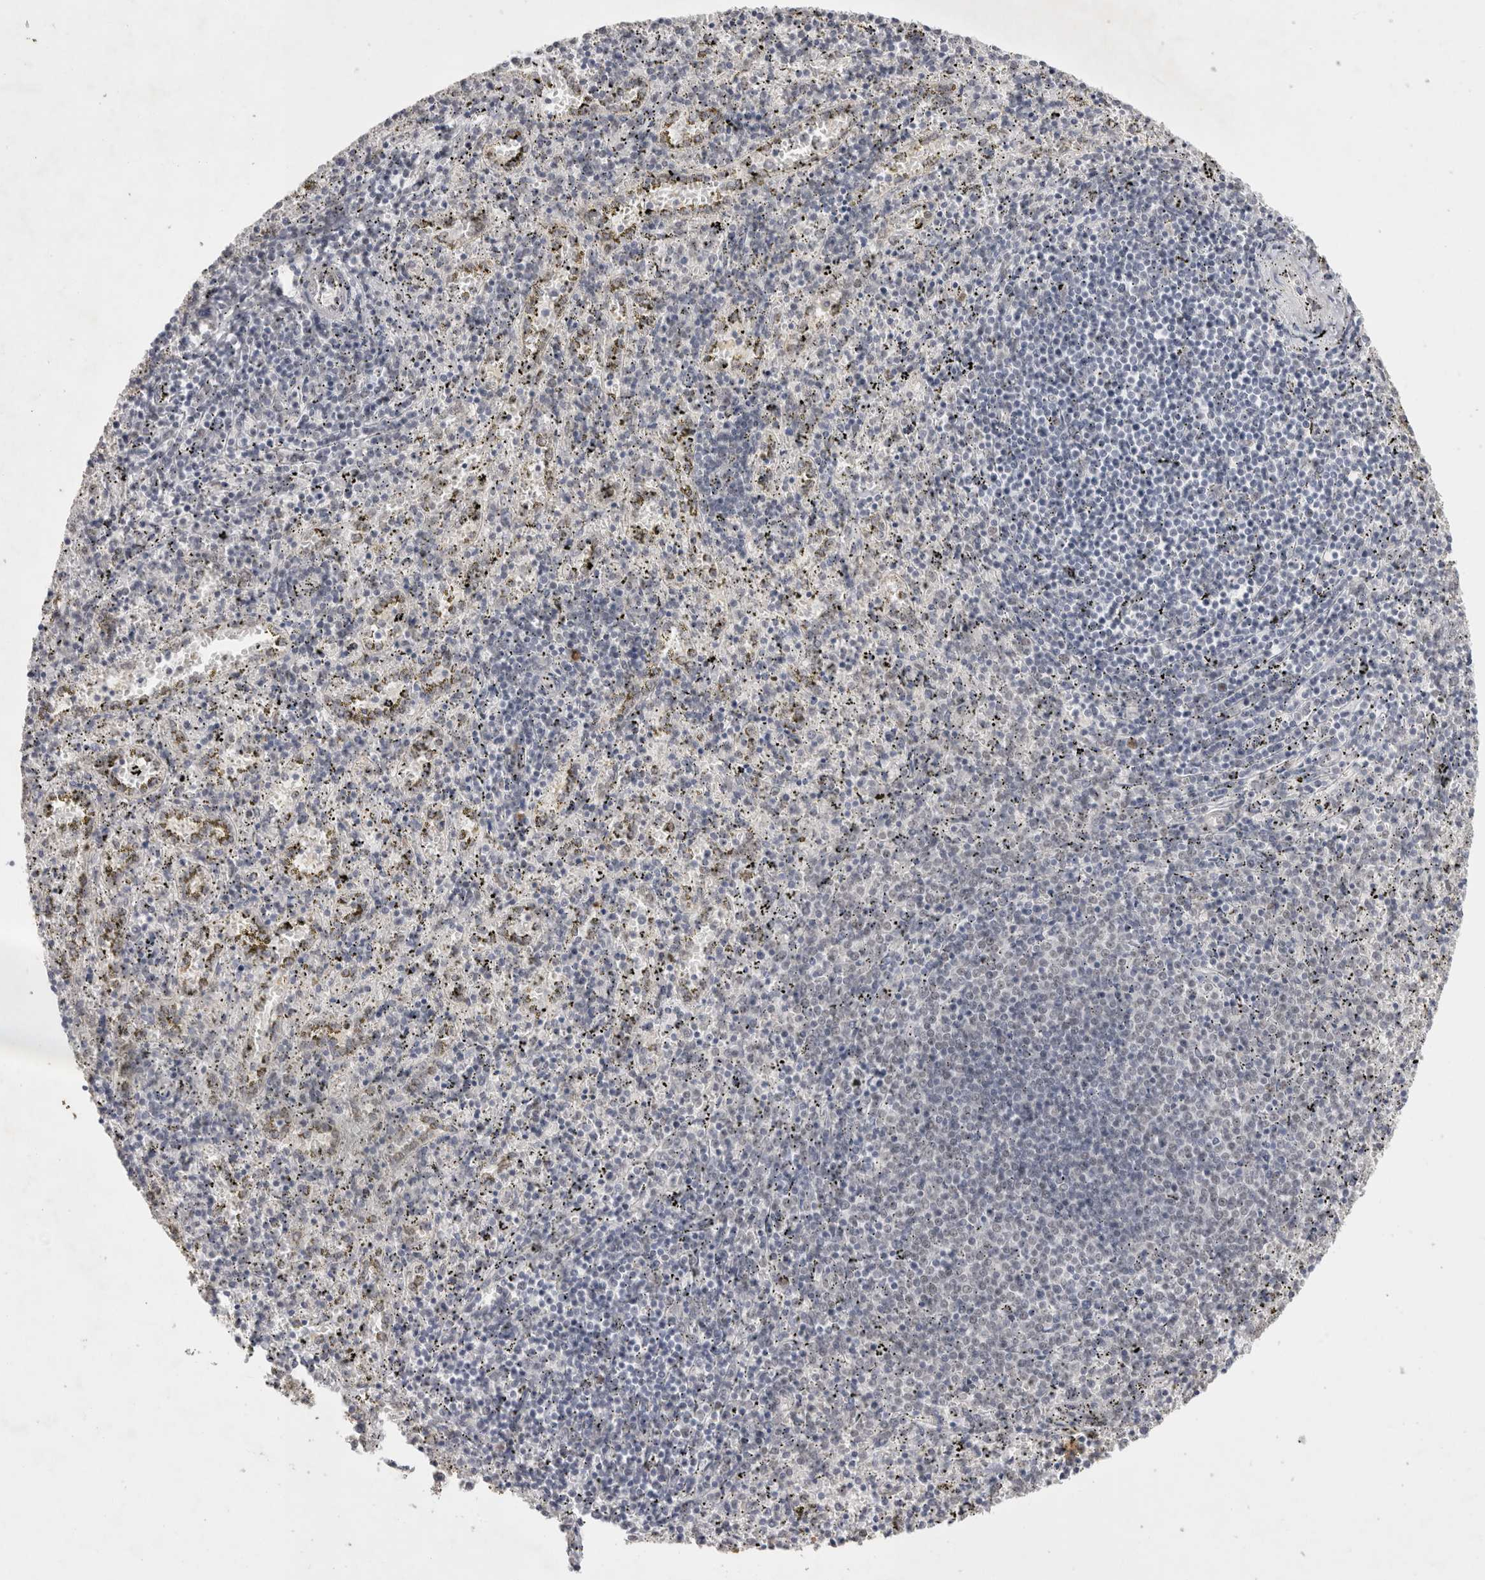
{"staining": {"intensity": "negative", "quantity": "none", "location": "none"}, "tissue": "spleen", "cell_type": "Cells in red pulp", "image_type": "normal", "snomed": [{"axis": "morphology", "description": "Normal tissue, NOS"}, {"axis": "topography", "description": "Spleen"}], "caption": "The immunohistochemistry (IHC) image has no significant staining in cells in red pulp of spleen.", "gene": "RECQL4", "patient": {"sex": "male", "age": 11}}